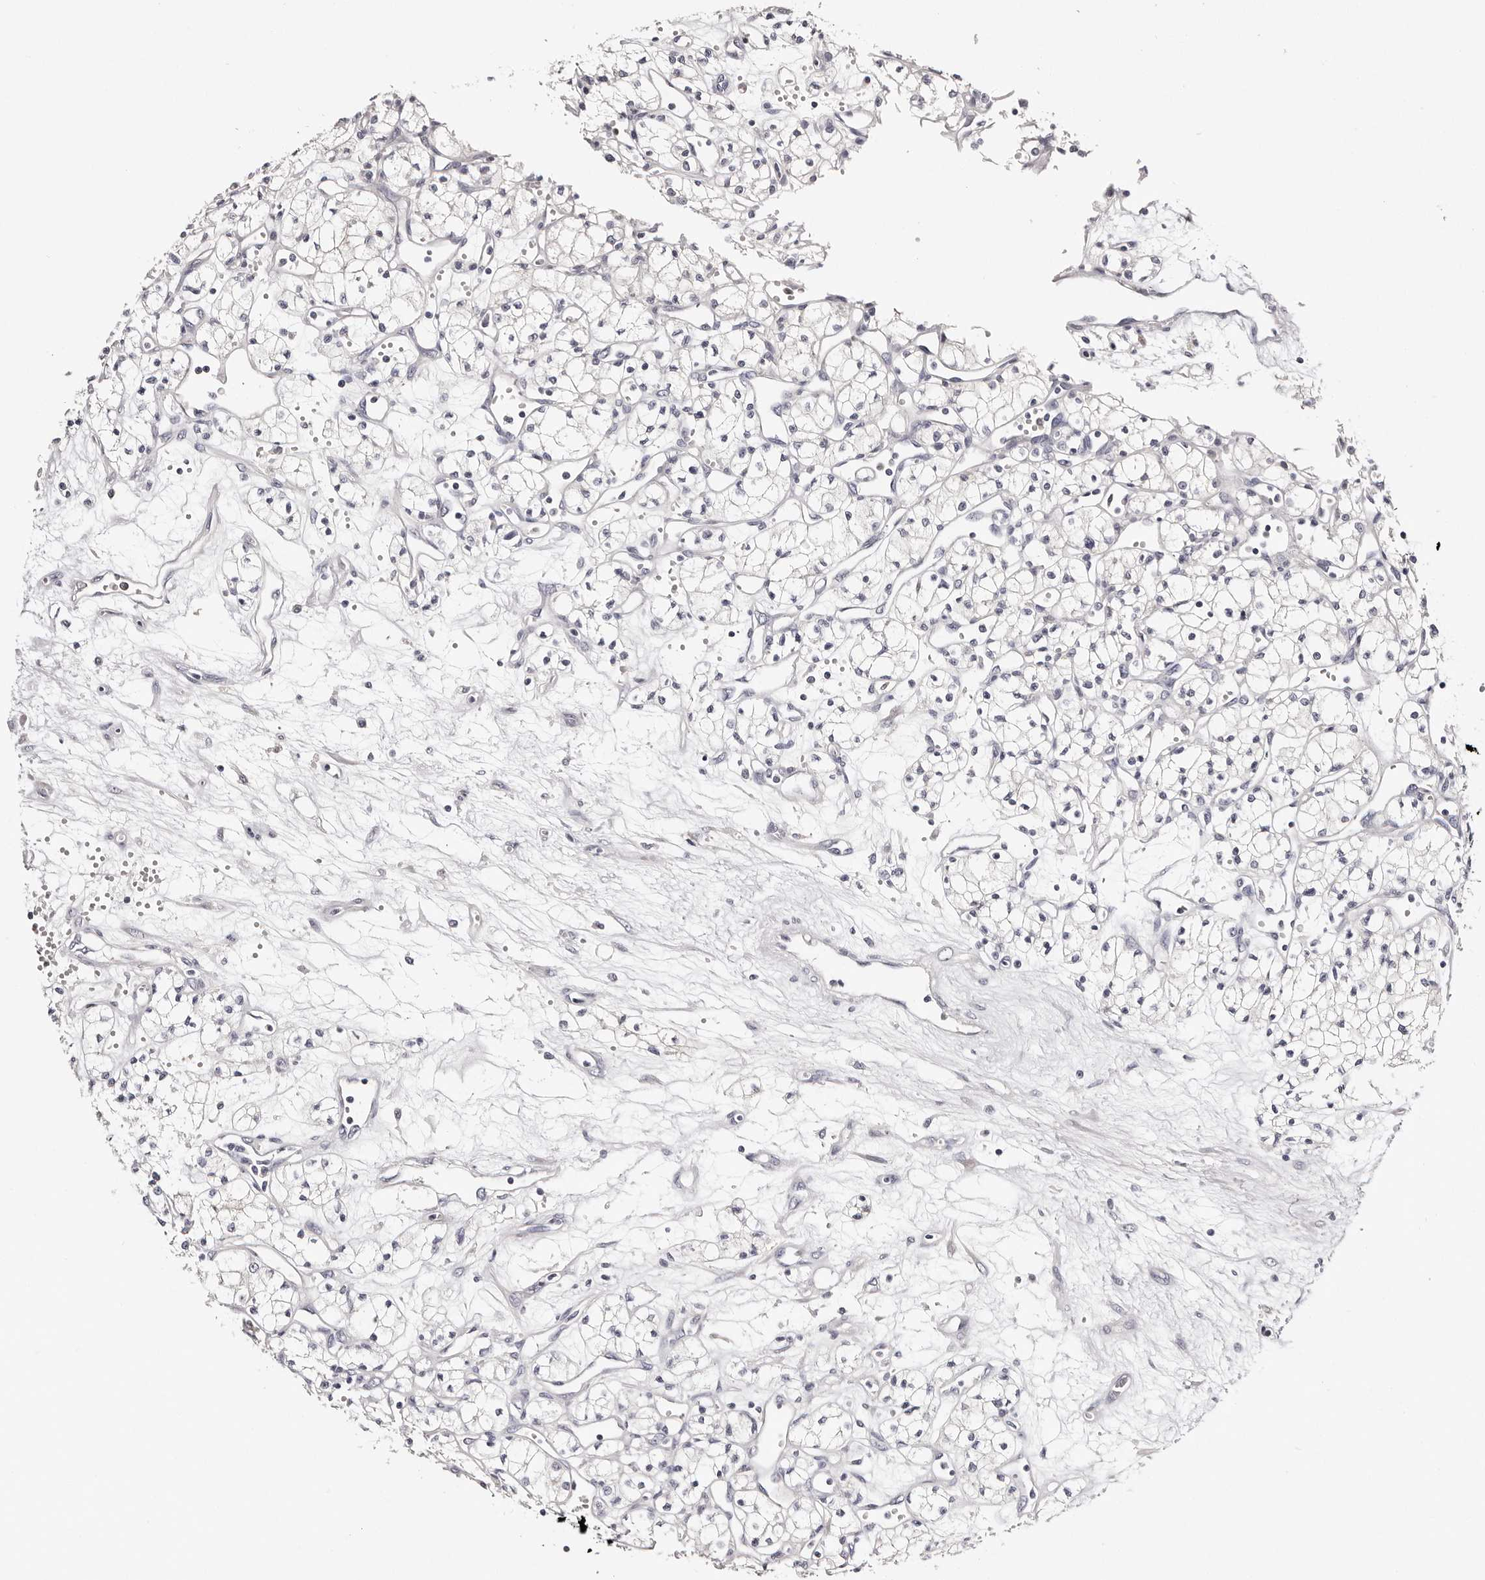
{"staining": {"intensity": "negative", "quantity": "none", "location": "none"}, "tissue": "renal cancer", "cell_type": "Tumor cells", "image_type": "cancer", "snomed": [{"axis": "morphology", "description": "Adenocarcinoma, NOS"}, {"axis": "topography", "description": "Kidney"}], "caption": "DAB (3,3'-diaminobenzidine) immunohistochemical staining of renal adenocarcinoma shows no significant positivity in tumor cells.", "gene": "ROM1", "patient": {"sex": "male", "age": 59}}